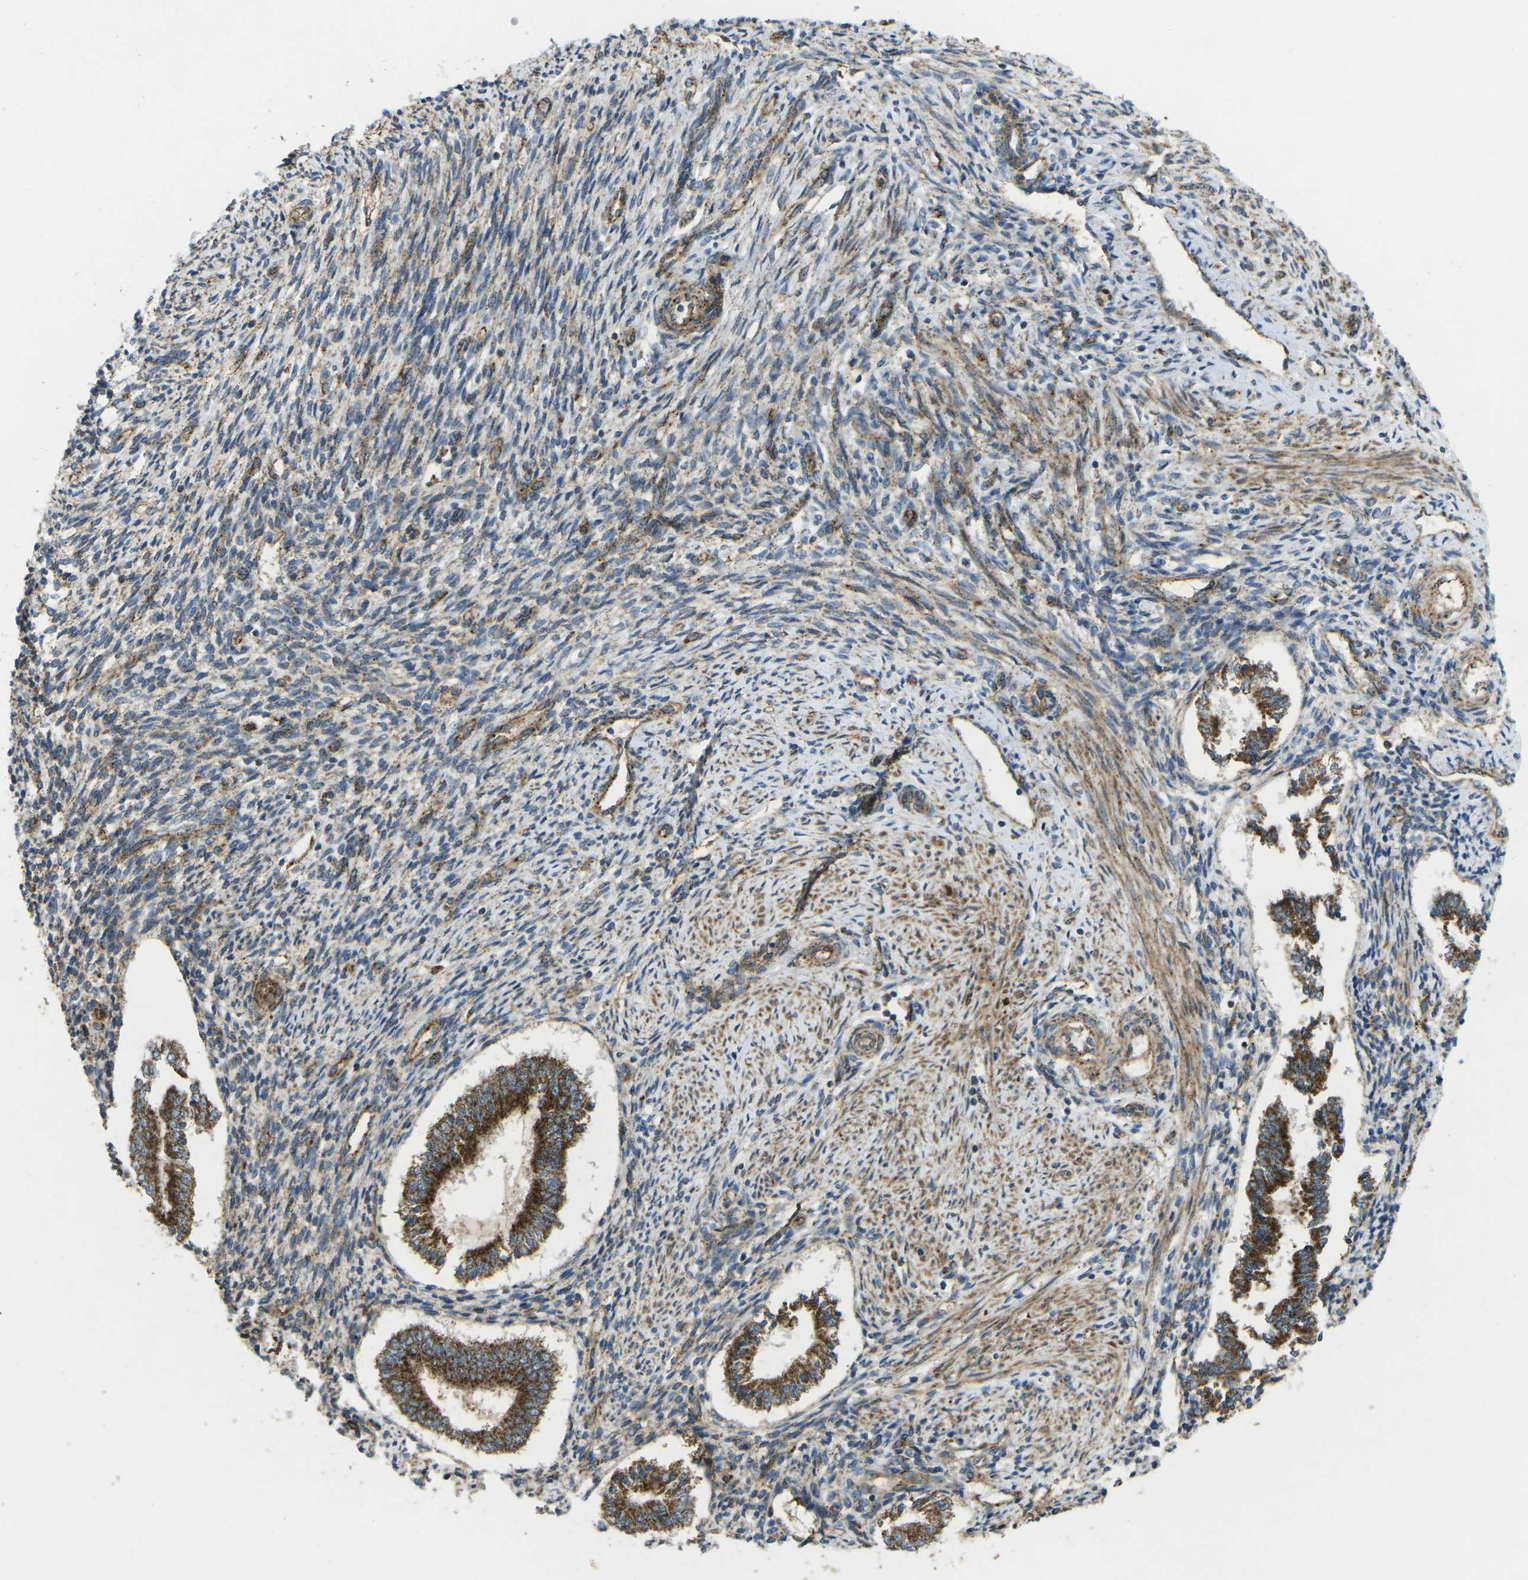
{"staining": {"intensity": "moderate", "quantity": ">75%", "location": "cytoplasmic/membranous"}, "tissue": "endometrium", "cell_type": "Cells in endometrial stroma", "image_type": "normal", "snomed": [{"axis": "morphology", "description": "Normal tissue, NOS"}, {"axis": "topography", "description": "Endometrium"}], "caption": "Benign endometrium displays moderate cytoplasmic/membranous expression in approximately >75% of cells in endometrial stroma, visualized by immunohistochemistry.", "gene": "CHMP3", "patient": {"sex": "female", "age": 42}}